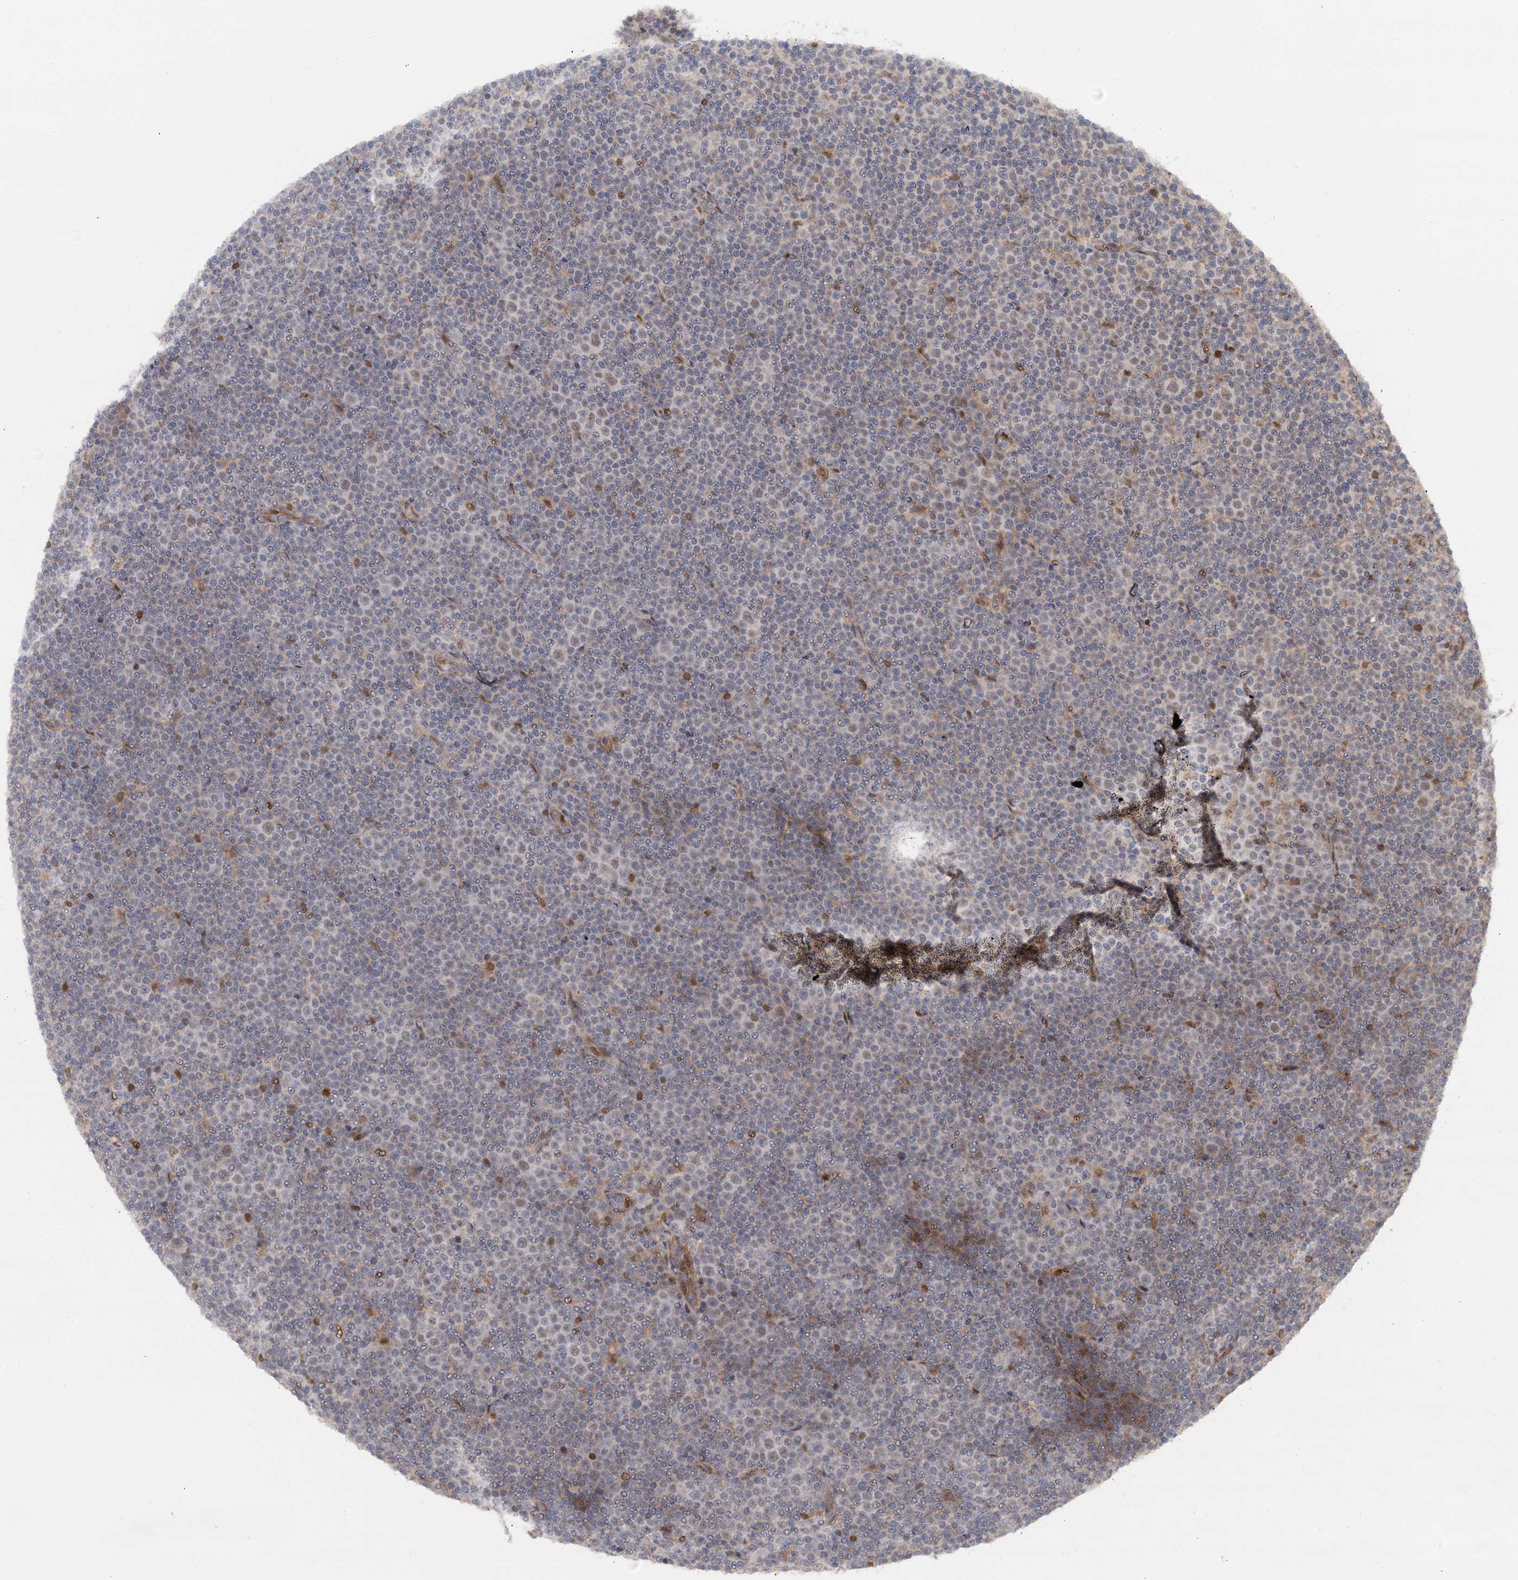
{"staining": {"intensity": "negative", "quantity": "none", "location": "none"}, "tissue": "lymphoma", "cell_type": "Tumor cells", "image_type": "cancer", "snomed": [{"axis": "morphology", "description": "Malignant lymphoma, non-Hodgkin's type, Low grade"}, {"axis": "topography", "description": "Lymph node"}], "caption": "An image of lymphoma stained for a protein exhibits no brown staining in tumor cells.", "gene": "ZNF609", "patient": {"sex": "female", "age": 67}}